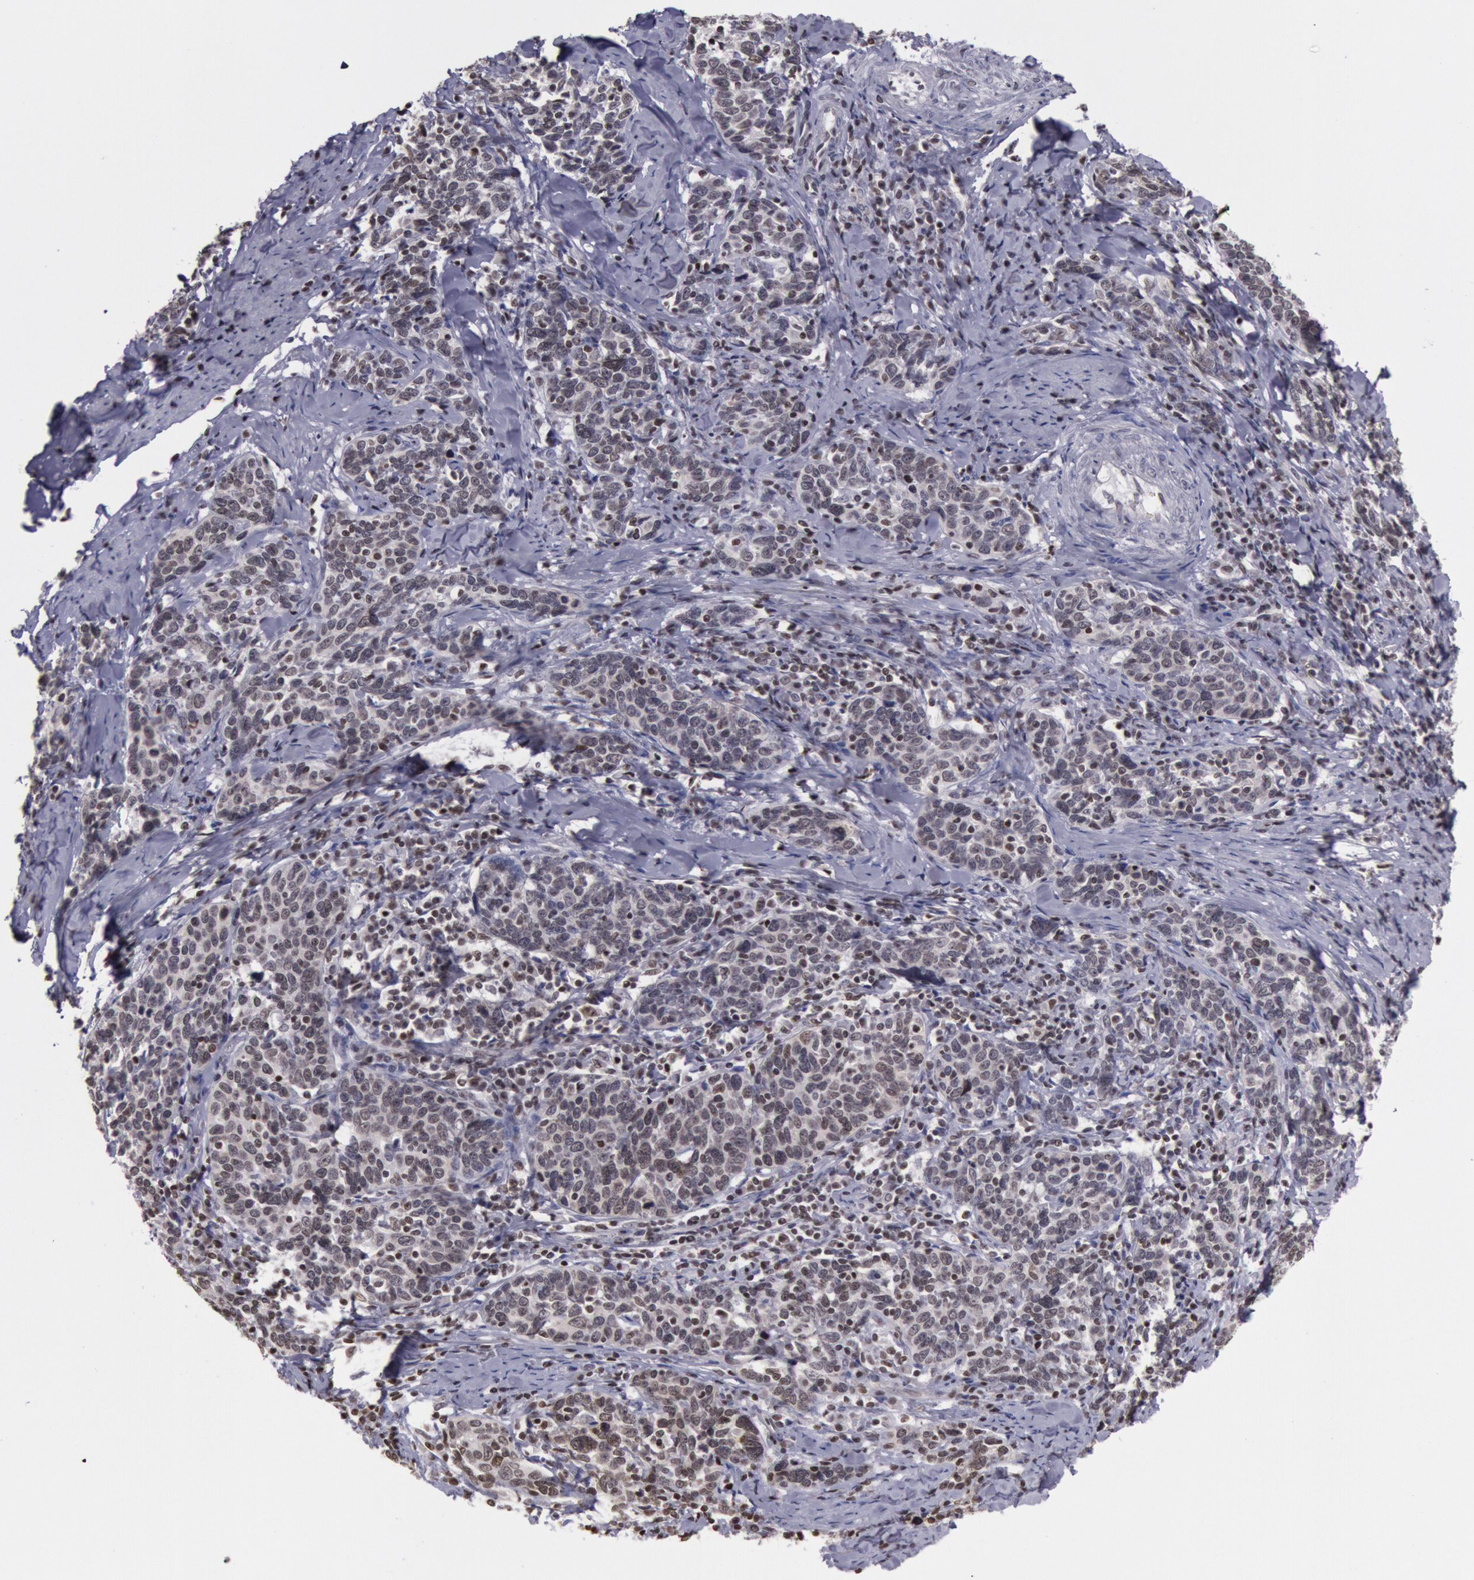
{"staining": {"intensity": "moderate", "quantity": "25%-75%", "location": "nuclear"}, "tissue": "cervical cancer", "cell_type": "Tumor cells", "image_type": "cancer", "snomed": [{"axis": "morphology", "description": "Squamous cell carcinoma, NOS"}, {"axis": "topography", "description": "Cervix"}], "caption": "Moderate nuclear positivity for a protein is present in approximately 25%-75% of tumor cells of squamous cell carcinoma (cervical) using IHC.", "gene": "NKAP", "patient": {"sex": "female", "age": 41}}